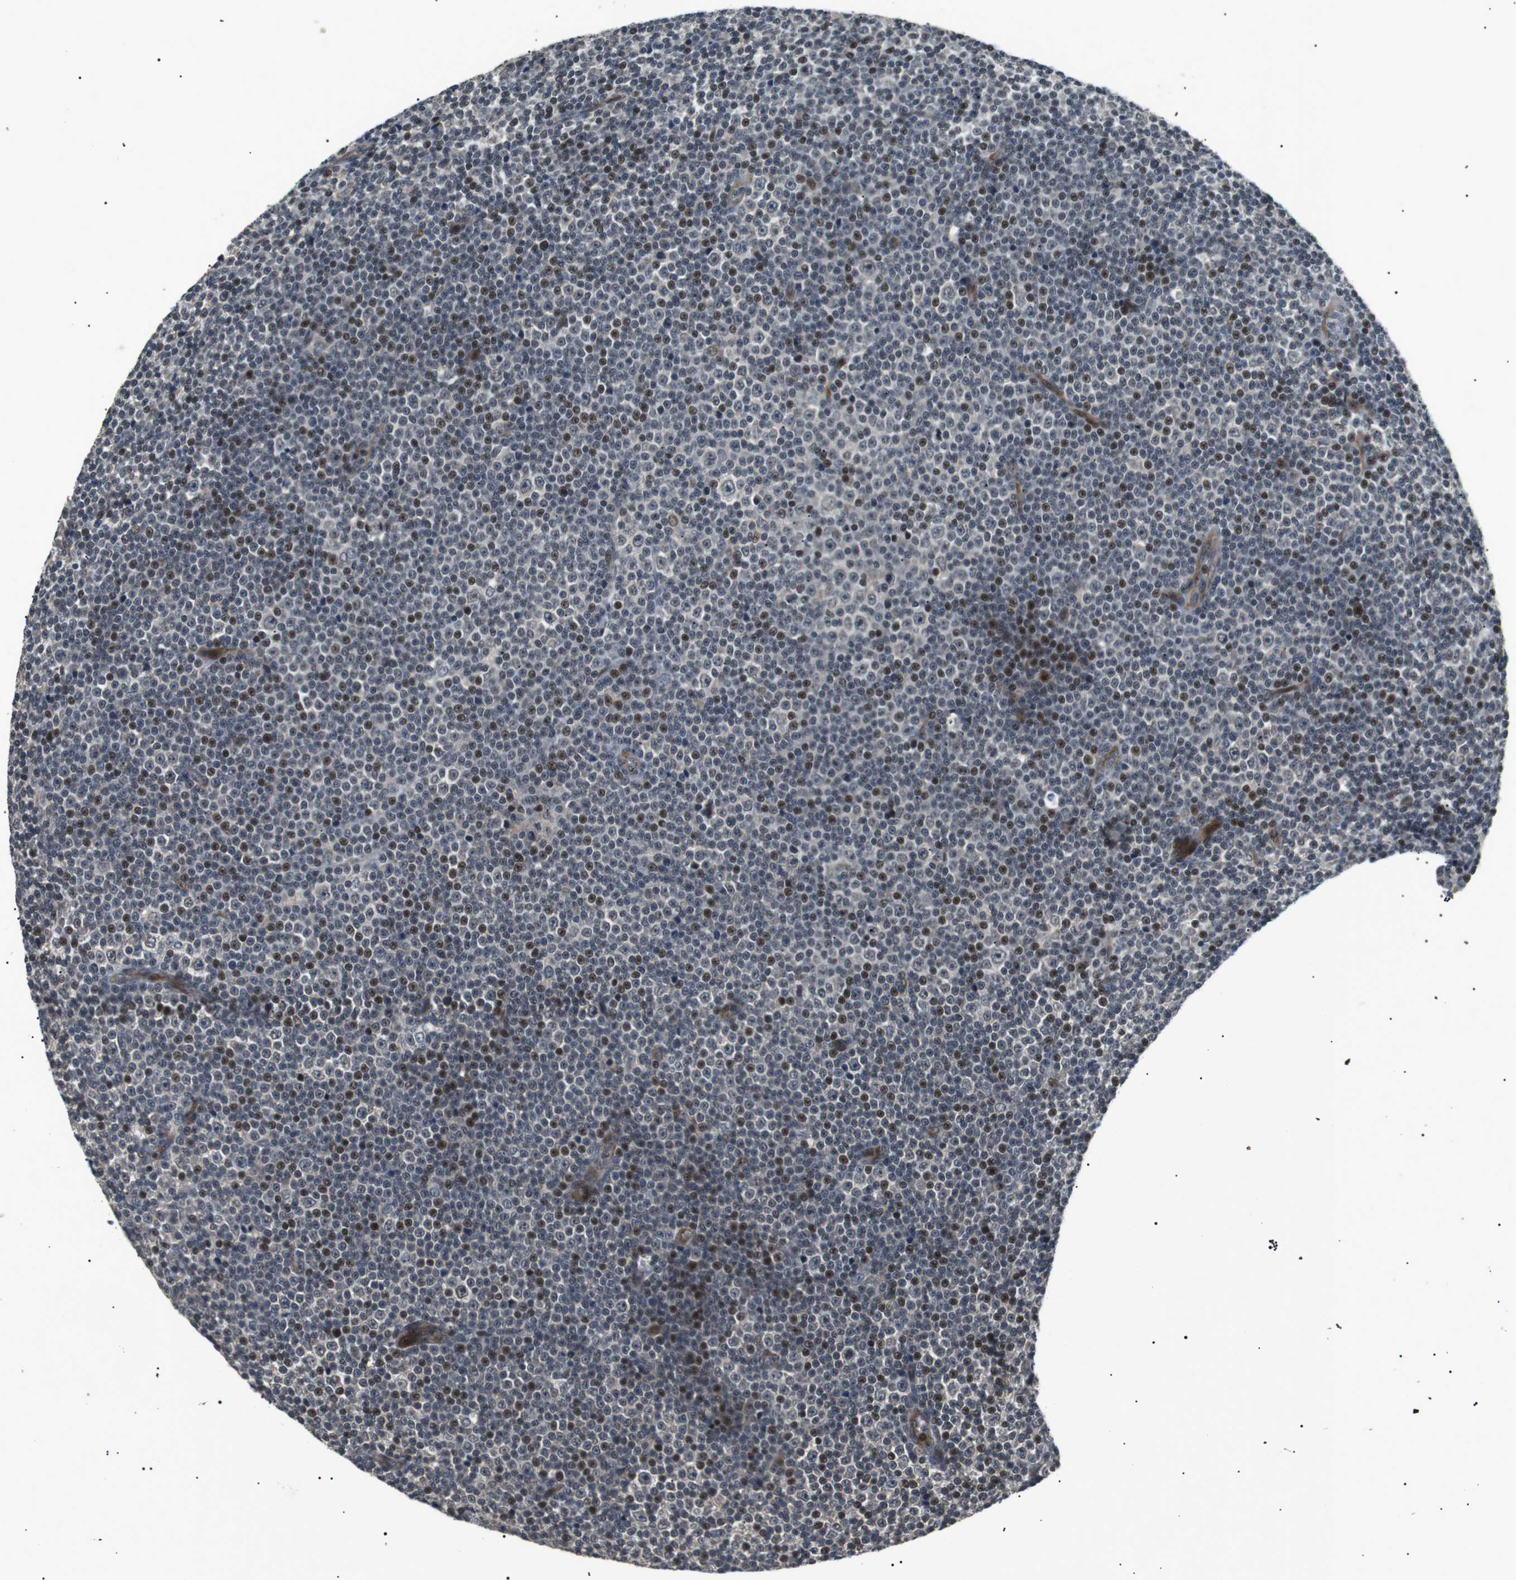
{"staining": {"intensity": "negative", "quantity": "none", "location": "none"}, "tissue": "lymphoma", "cell_type": "Tumor cells", "image_type": "cancer", "snomed": [{"axis": "morphology", "description": "Malignant lymphoma, non-Hodgkin's type, Low grade"}, {"axis": "topography", "description": "Lymph node"}], "caption": "An image of human lymphoma is negative for staining in tumor cells. (DAB (3,3'-diaminobenzidine) immunohistochemistry, high magnification).", "gene": "HSPA13", "patient": {"sex": "female", "age": 67}}